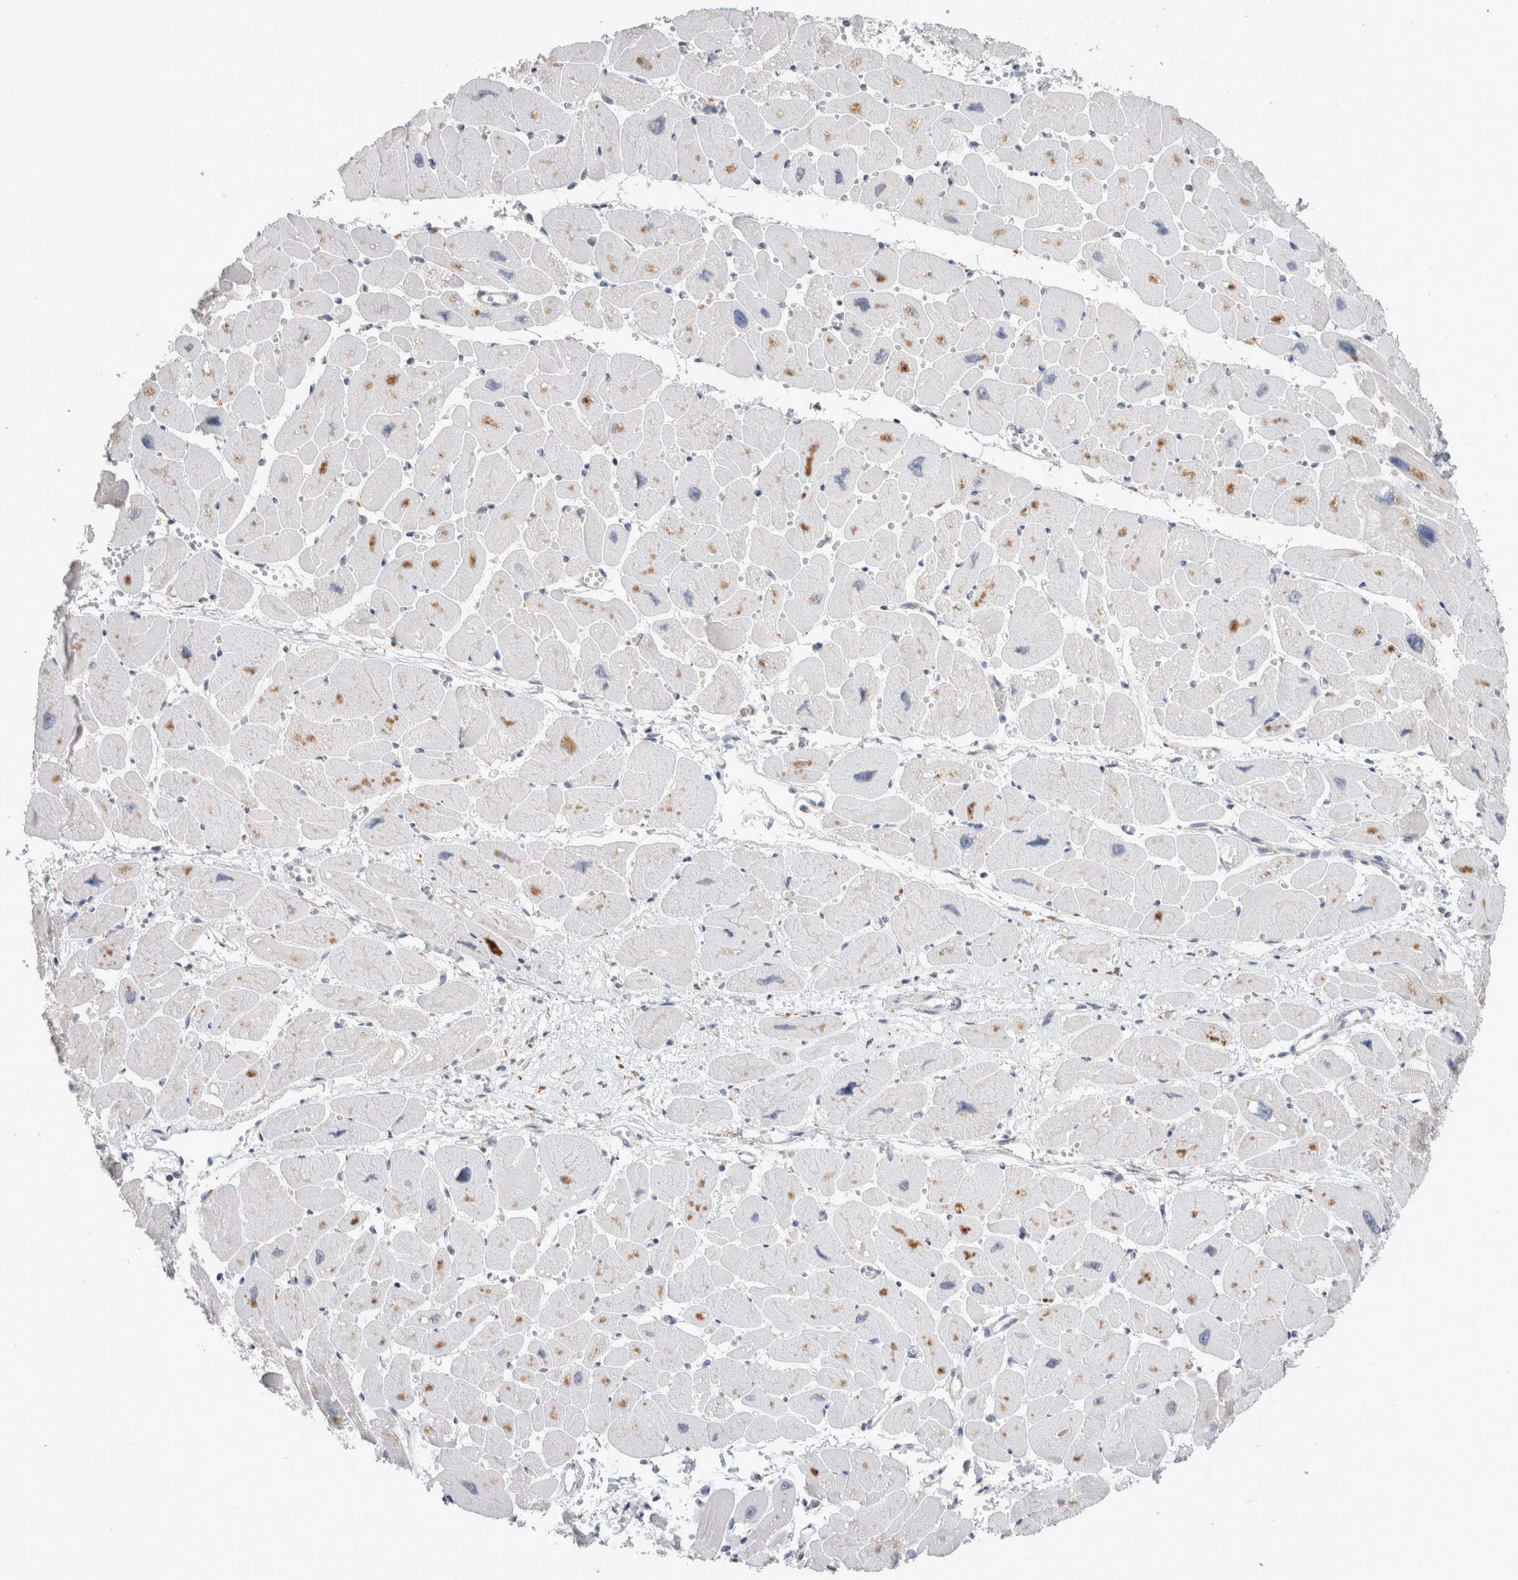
{"staining": {"intensity": "moderate", "quantity": "<25%", "location": "cytoplasmic/membranous"}, "tissue": "heart muscle", "cell_type": "Cardiomyocytes", "image_type": "normal", "snomed": [{"axis": "morphology", "description": "Normal tissue, NOS"}, {"axis": "topography", "description": "Heart"}], "caption": "A micrograph showing moderate cytoplasmic/membranous expression in approximately <25% of cardiomyocytes in benign heart muscle, as visualized by brown immunohistochemical staining.", "gene": "TRMT9B", "patient": {"sex": "female", "age": 54}}